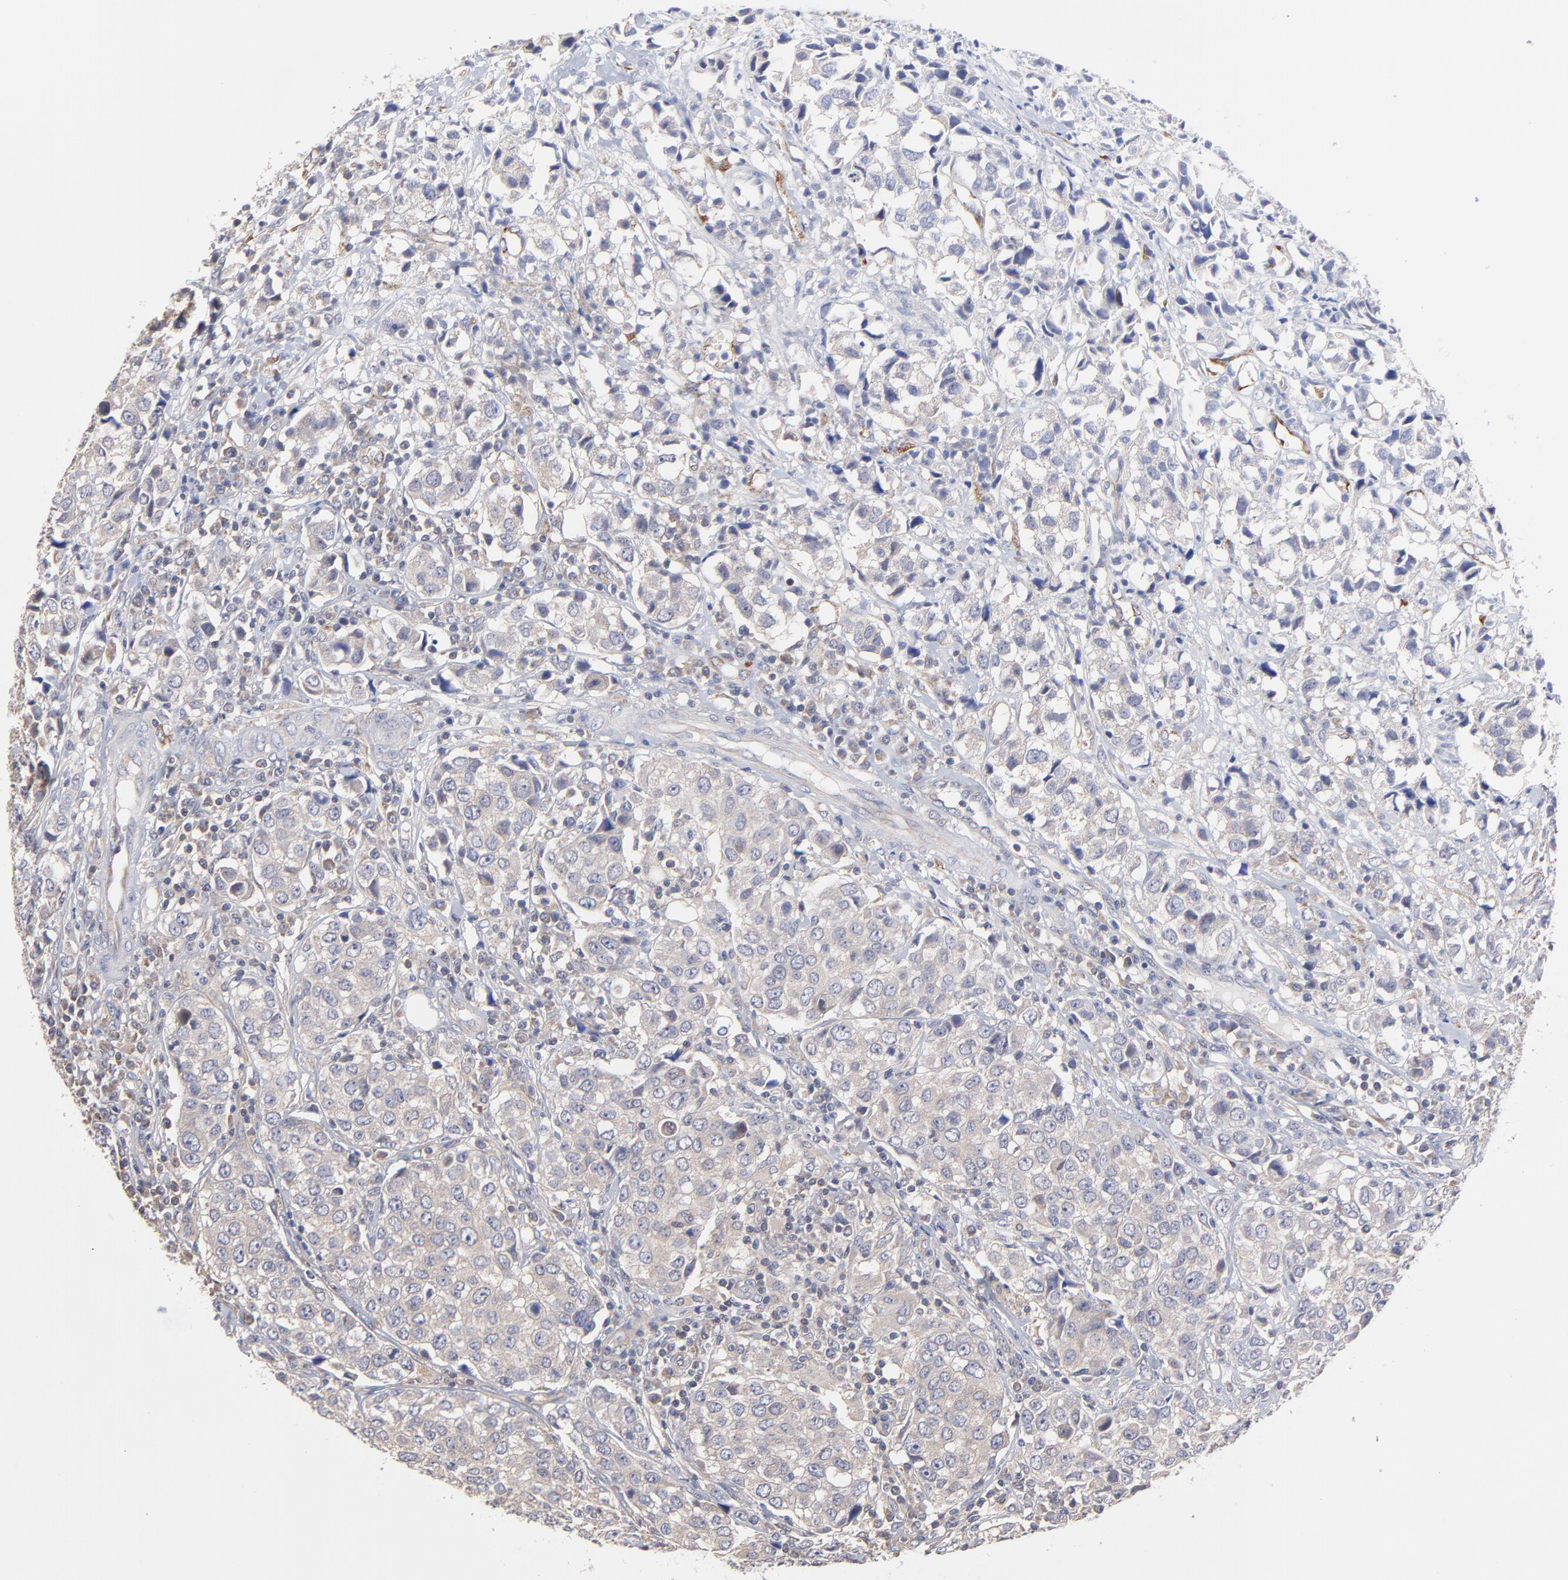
{"staining": {"intensity": "negative", "quantity": "none", "location": "none"}, "tissue": "urothelial cancer", "cell_type": "Tumor cells", "image_type": "cancer", "snomed": [{"axis": "morphology", "description": "Urothelial carcinoma, High grade"}, {"axis": "topography", "description": "Urinary bladder"}], "caption": "A micrograph of human high-grade urothelial carcinoma is negative for staining in tumor cells.", "gene": "PCMT1", "patient": {"sex": "female", "age": 75}}